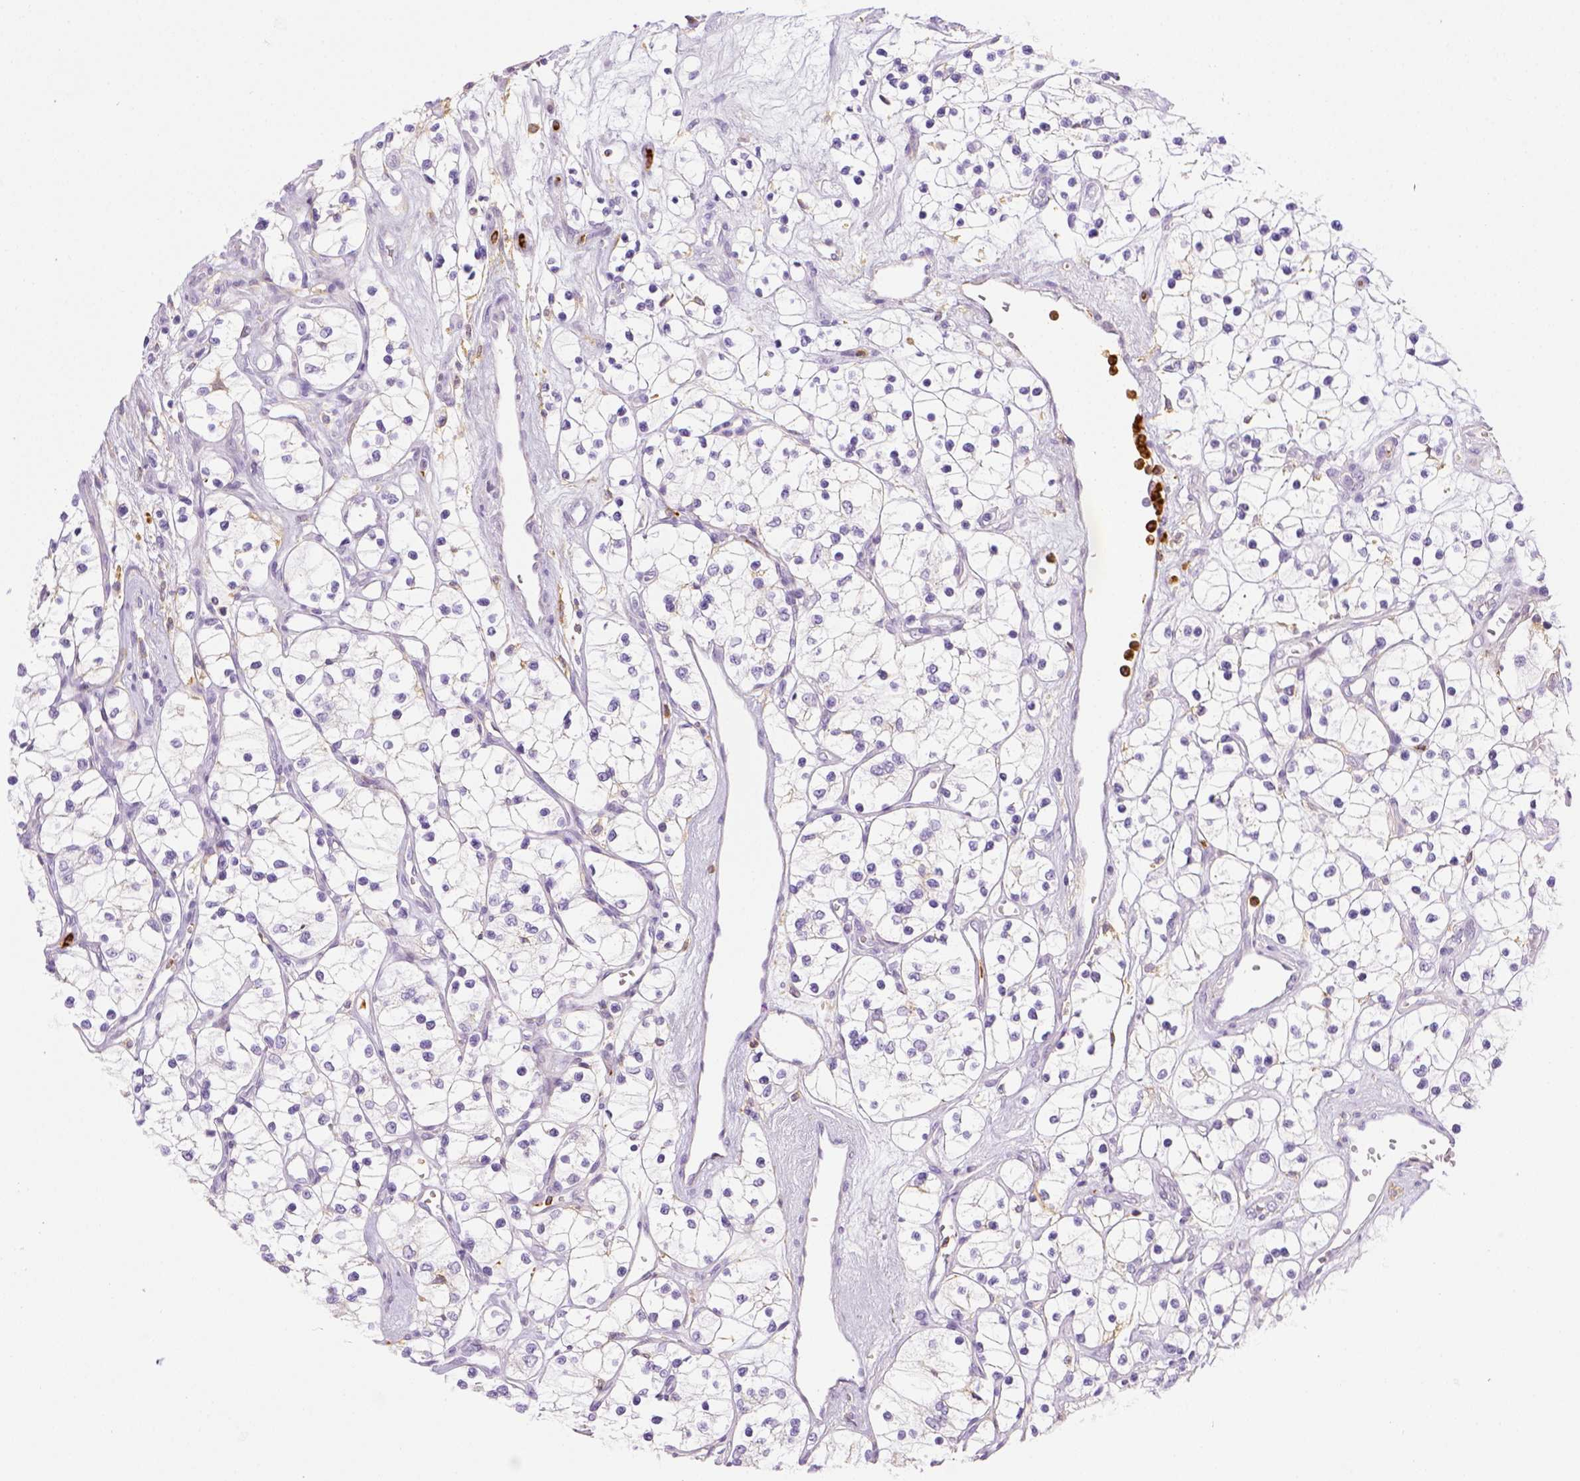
{"staining": {"intensity": "negative", "quantity": "none", "location": "none"}, "tissue": "renal cancer", "cell_type": "Tumor cells", "image_type": "cancer", "snomed": [{"axis": "morphology", "description": "Adenocarcinoma, NOS"}, {"axis": "topography", "description": "Kidney"}], "caption": "Protein analysis of renal cancer demonstrates no significant staining in tumor cells.", "gene": "ITGAM", "patient": {"sex": "female", "age": 69}}